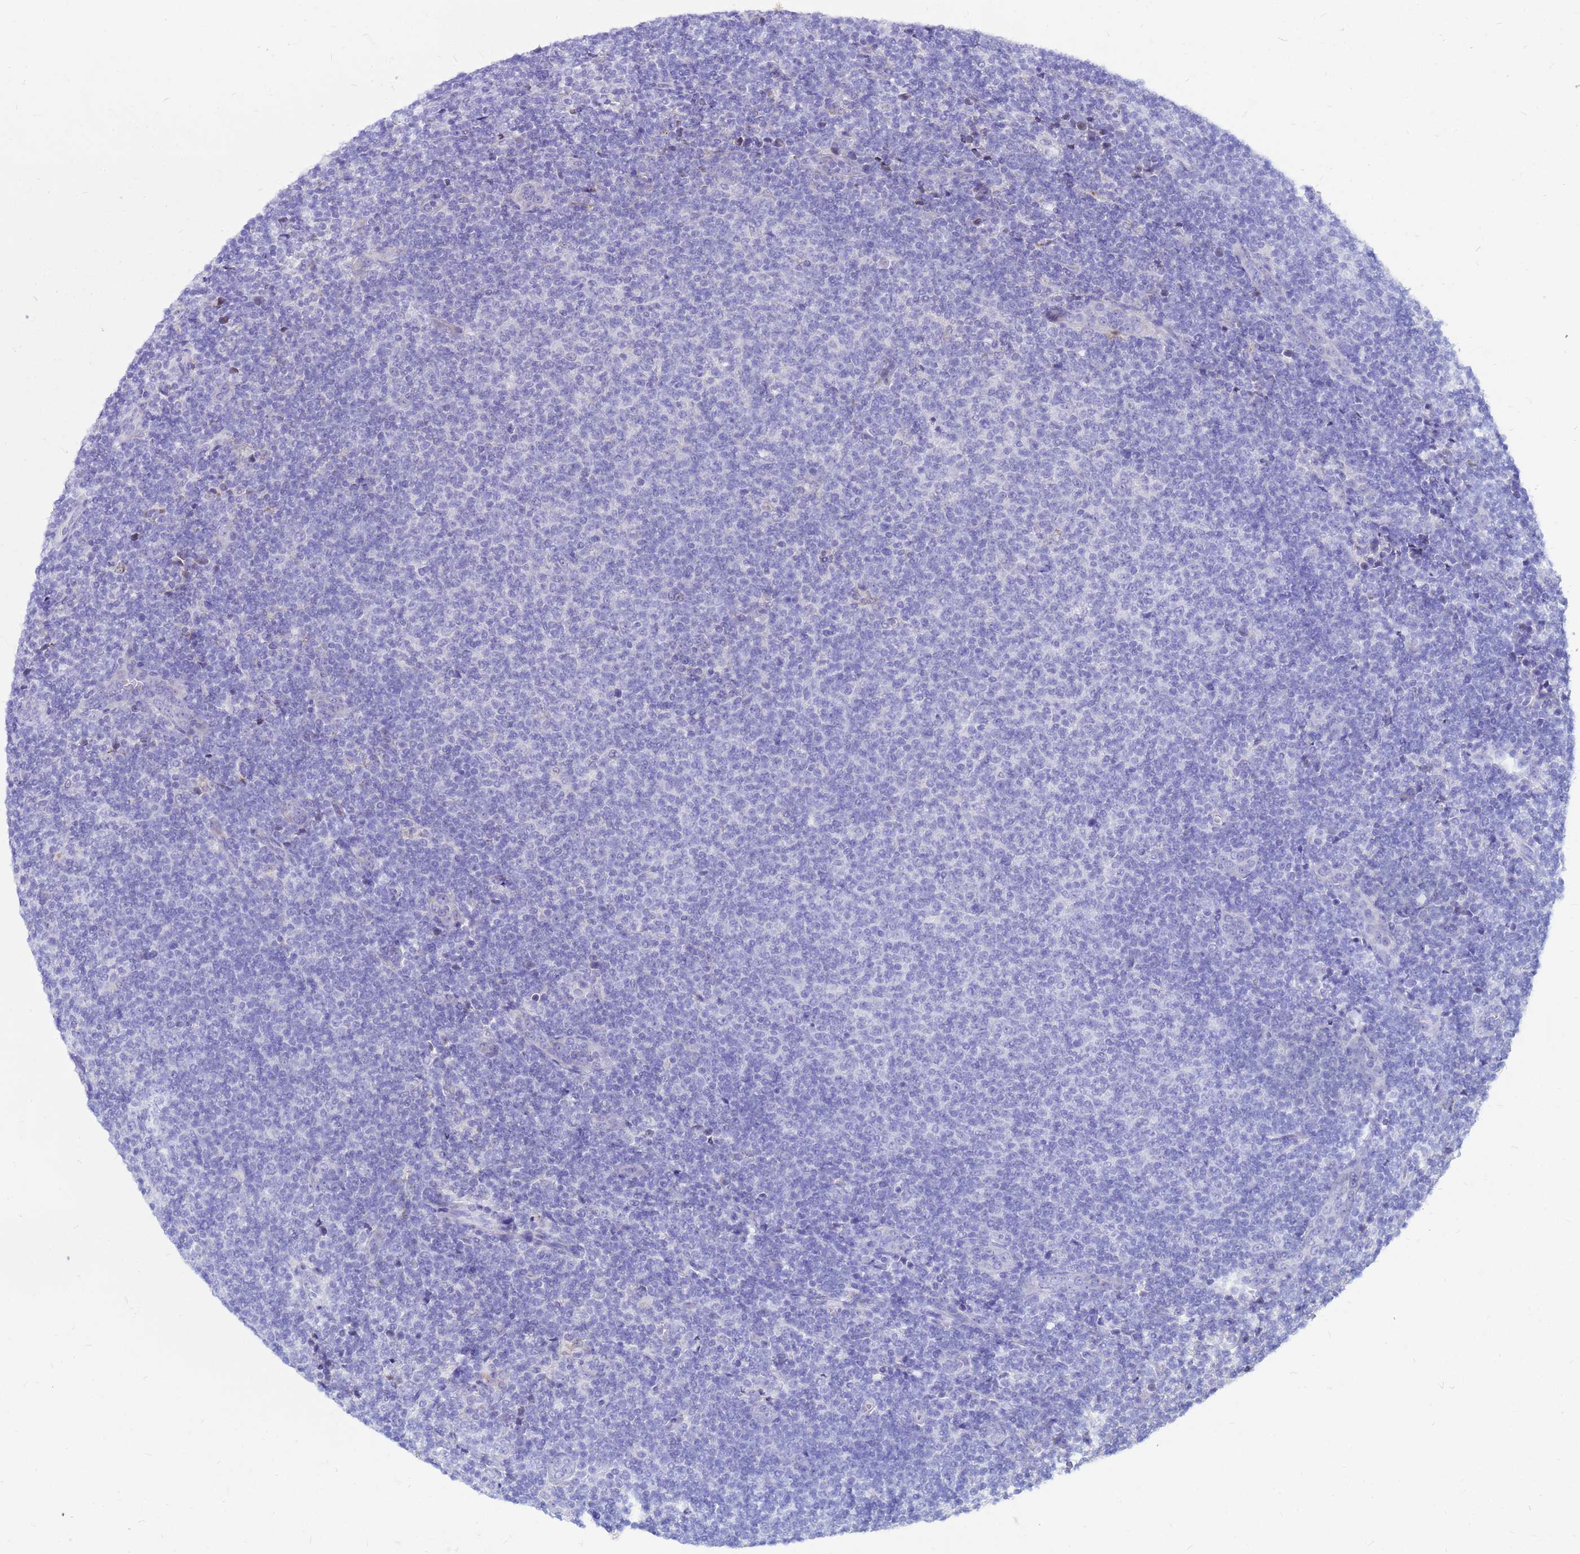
{"staining": {"intensity": "negative", "quantity": "none", "location": "none"}, "tissue": "lymphoma", "cell_type": "Tumor cells", "image_type": "cancer", "snomed": [{"axis": "morphology", "description": "Malignant lymphoma, non-Hodgkin's type, Low grade"}, {"axis": "topography", "description": "Lymph node"}], "caption": "A high-resolution micrograph shows IHC staining of lymphoma, which reveals no significant staining in tumor cells.", "gene": "FHIP1A", "patient": {"sex": "male", "age": 66}}